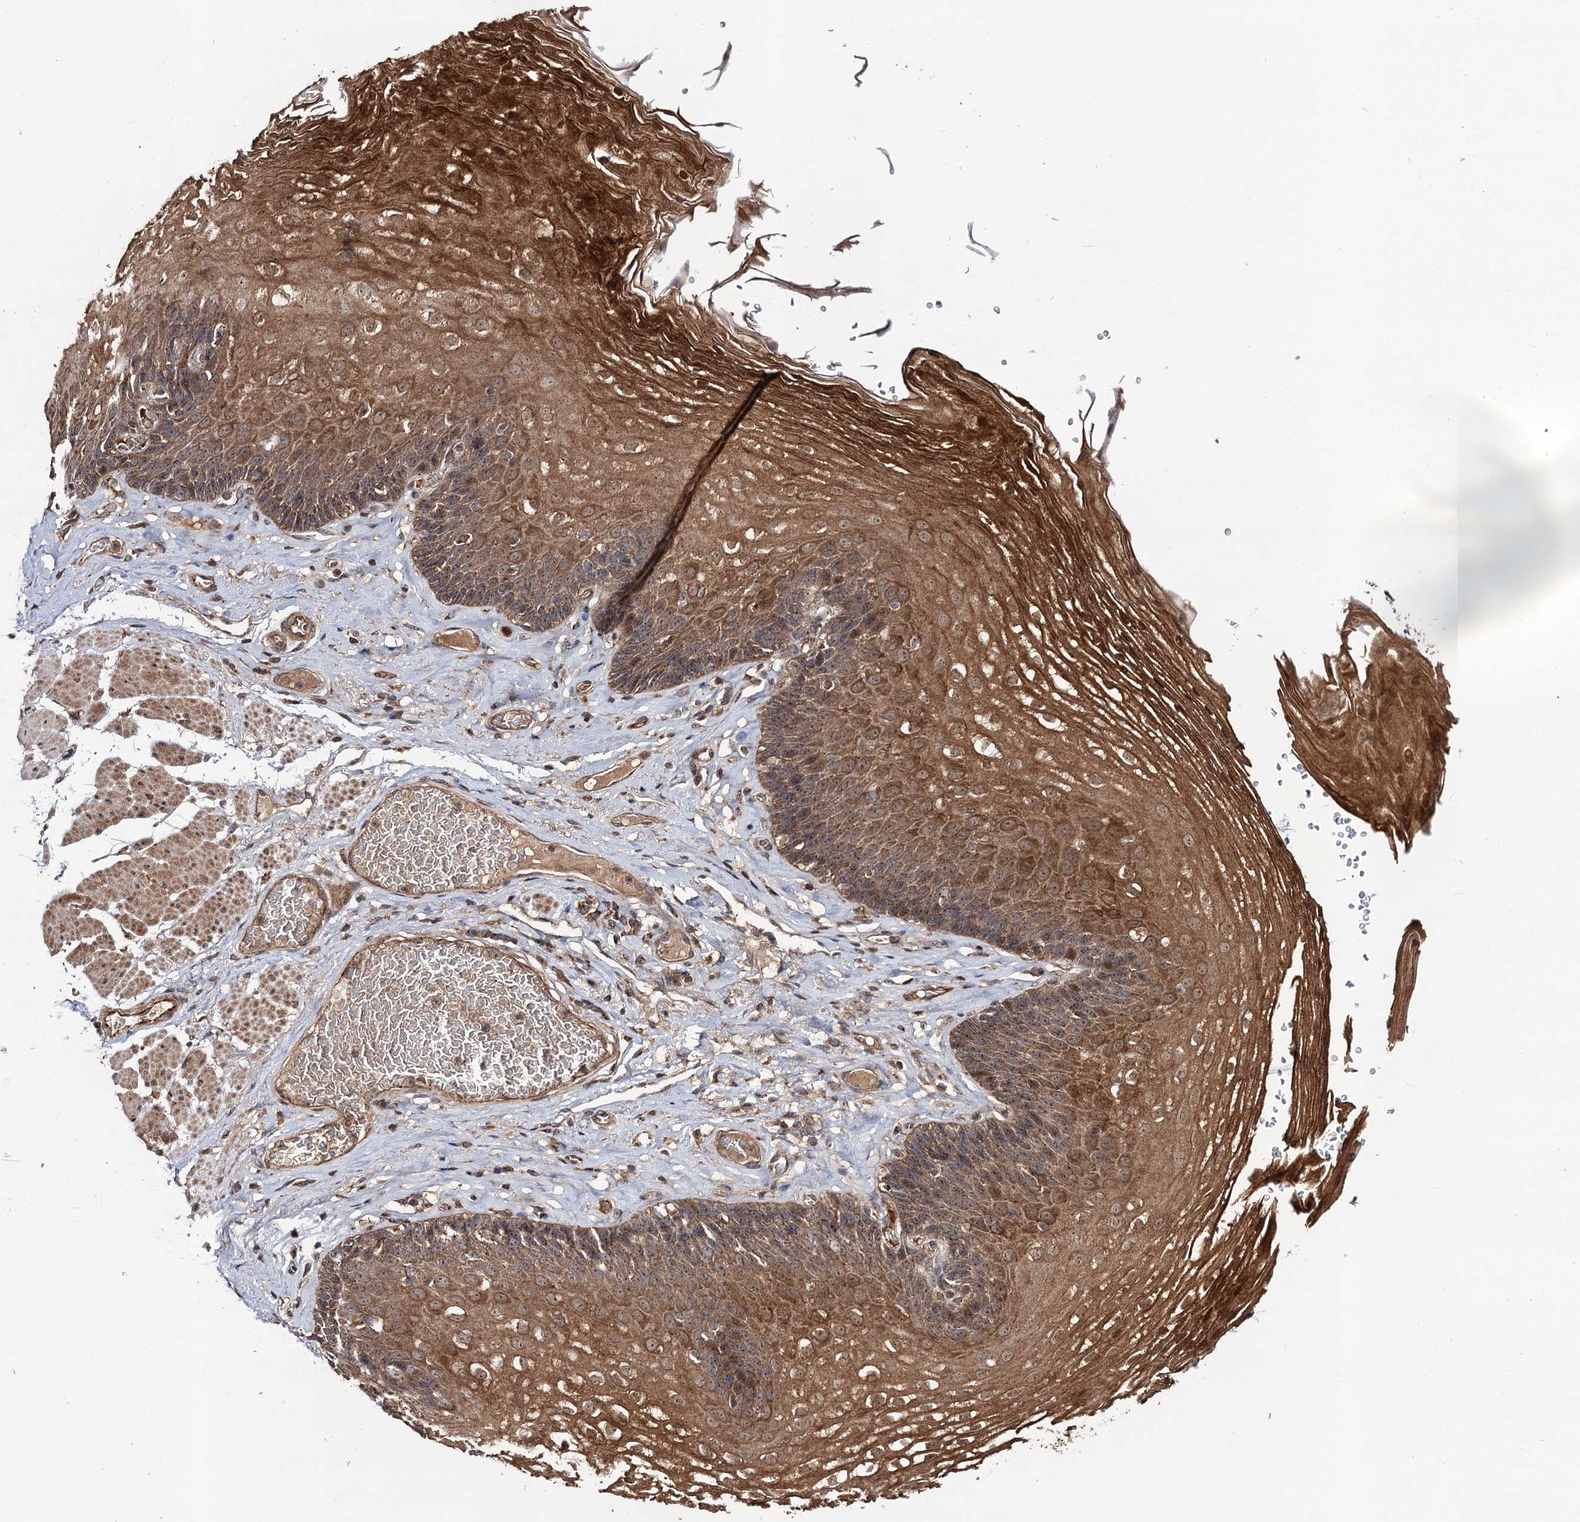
{"staining": {"intensity": "strong", "quantity": ">75%", "location": "cytoplasmic/membranous,nuclear"}, "tissue": "esophagus", "cell_type": "Squamous epithelial cells", "image_type": "normal", "snomed": [{"axis": "morphology", "description": "Normal tissue, NOS"}, {"axis": "topography", "description": "Esophagus"}], "caption": "Immunohistochemistry (IHC) micrograph of normal human esophagus stained for a protein (brown), which demonstrates high levels of strong cytoplasmic/membranous,nuclear staining in approximately >75% of squamous epithelial cells.", "gene": "KXD1", "patient": {"sex": "female", "age": 66}}